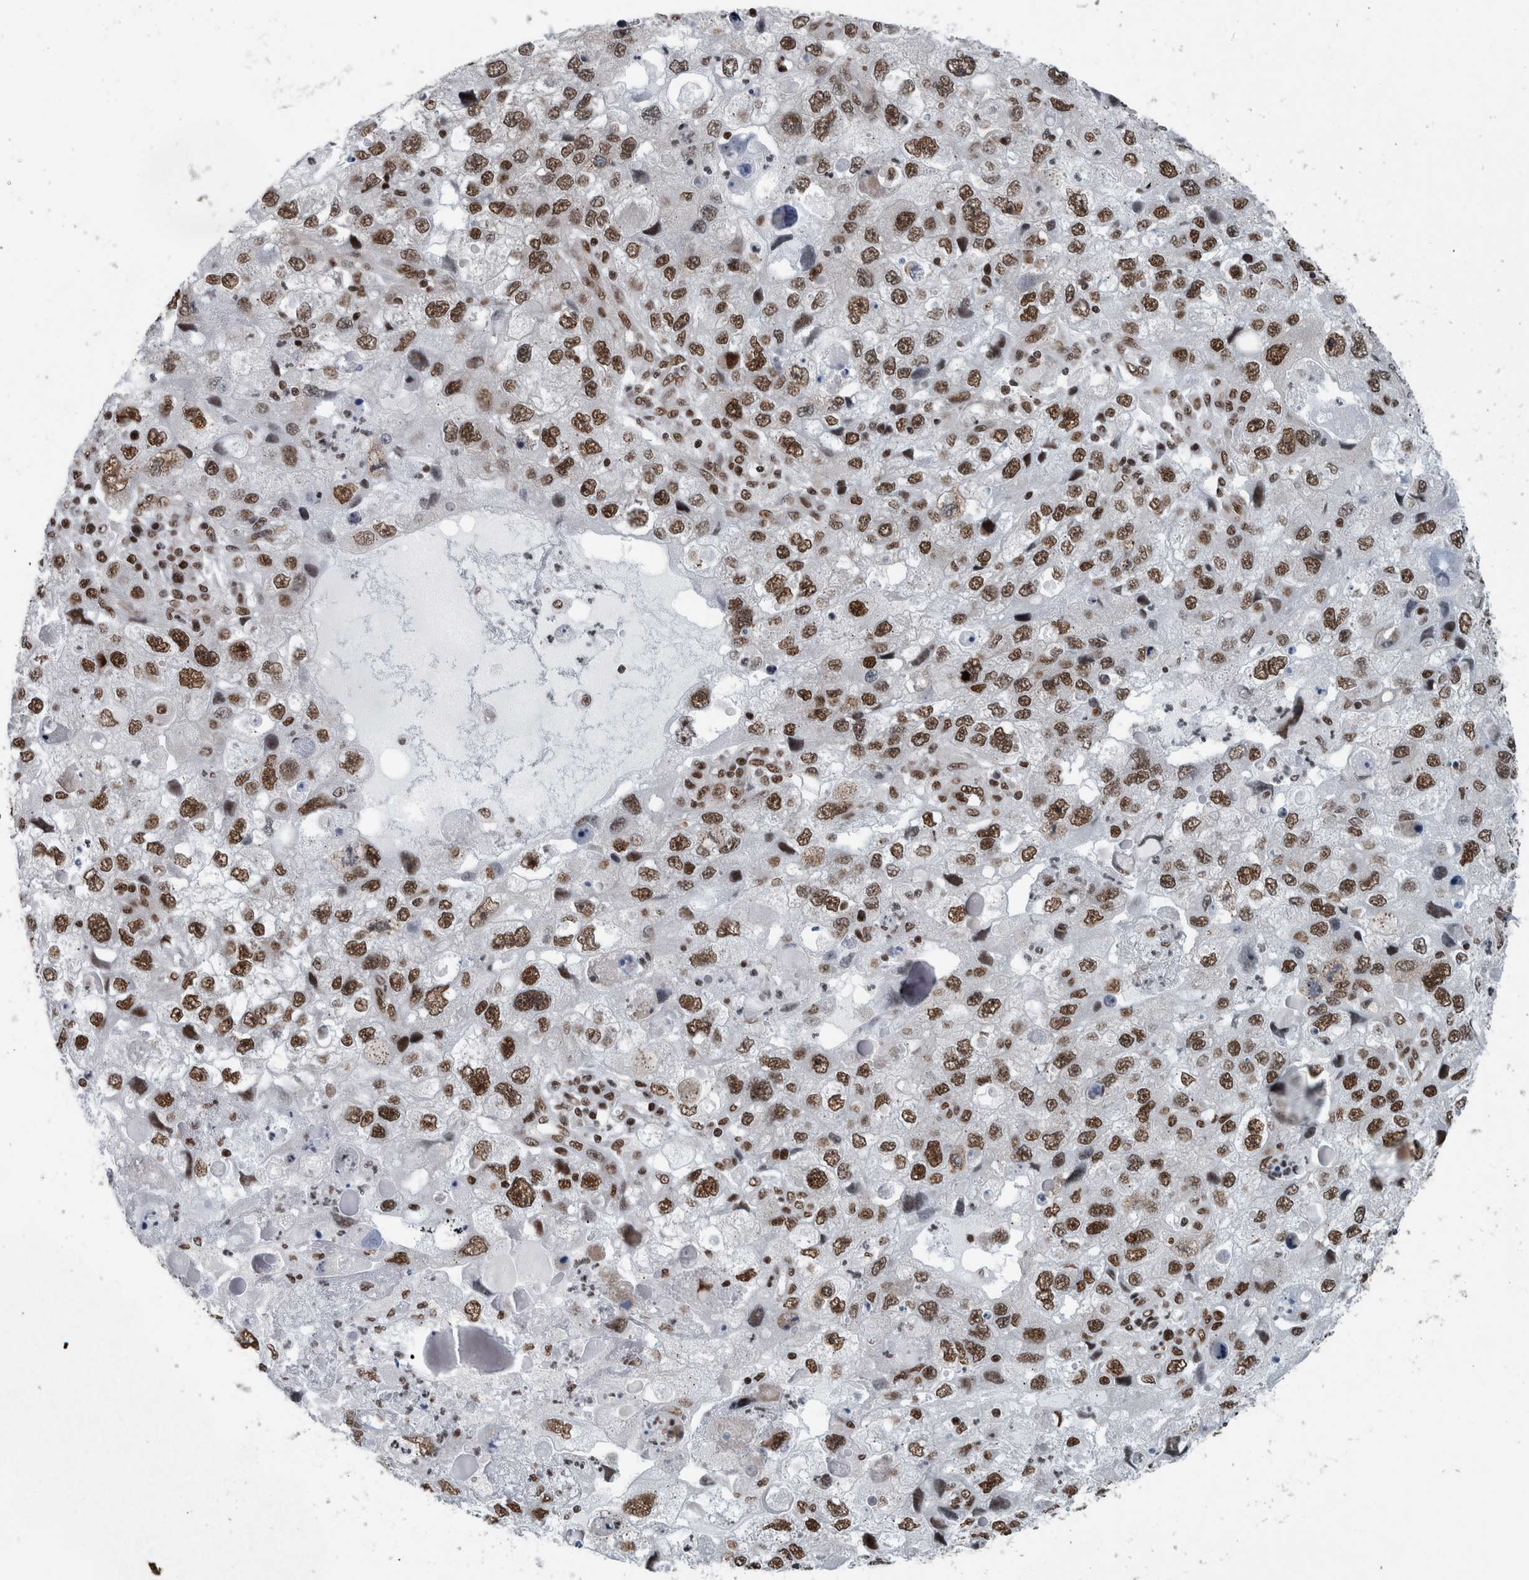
{"staining": {"intensity": "moderate", "quantity": ">75%", "location": "nuclear"}, "tissue": "endometrial cancer", "cell_type": "Tumor cells", "image_type": "cancer", "snomed": [{"axis": "morphology", "description": "Adenocarcinoma, NOS"}, {"axis": "topography", "description": "Endometrium"}], "caption": "IHC image of human endometrial cancer stained for a protein (brown), which shows medium levels of moderate nuclear positivity in approximately >75% of tumor cells.", "gene": "DNMT3A", "patient": {"sex": "female", "age": 49}}